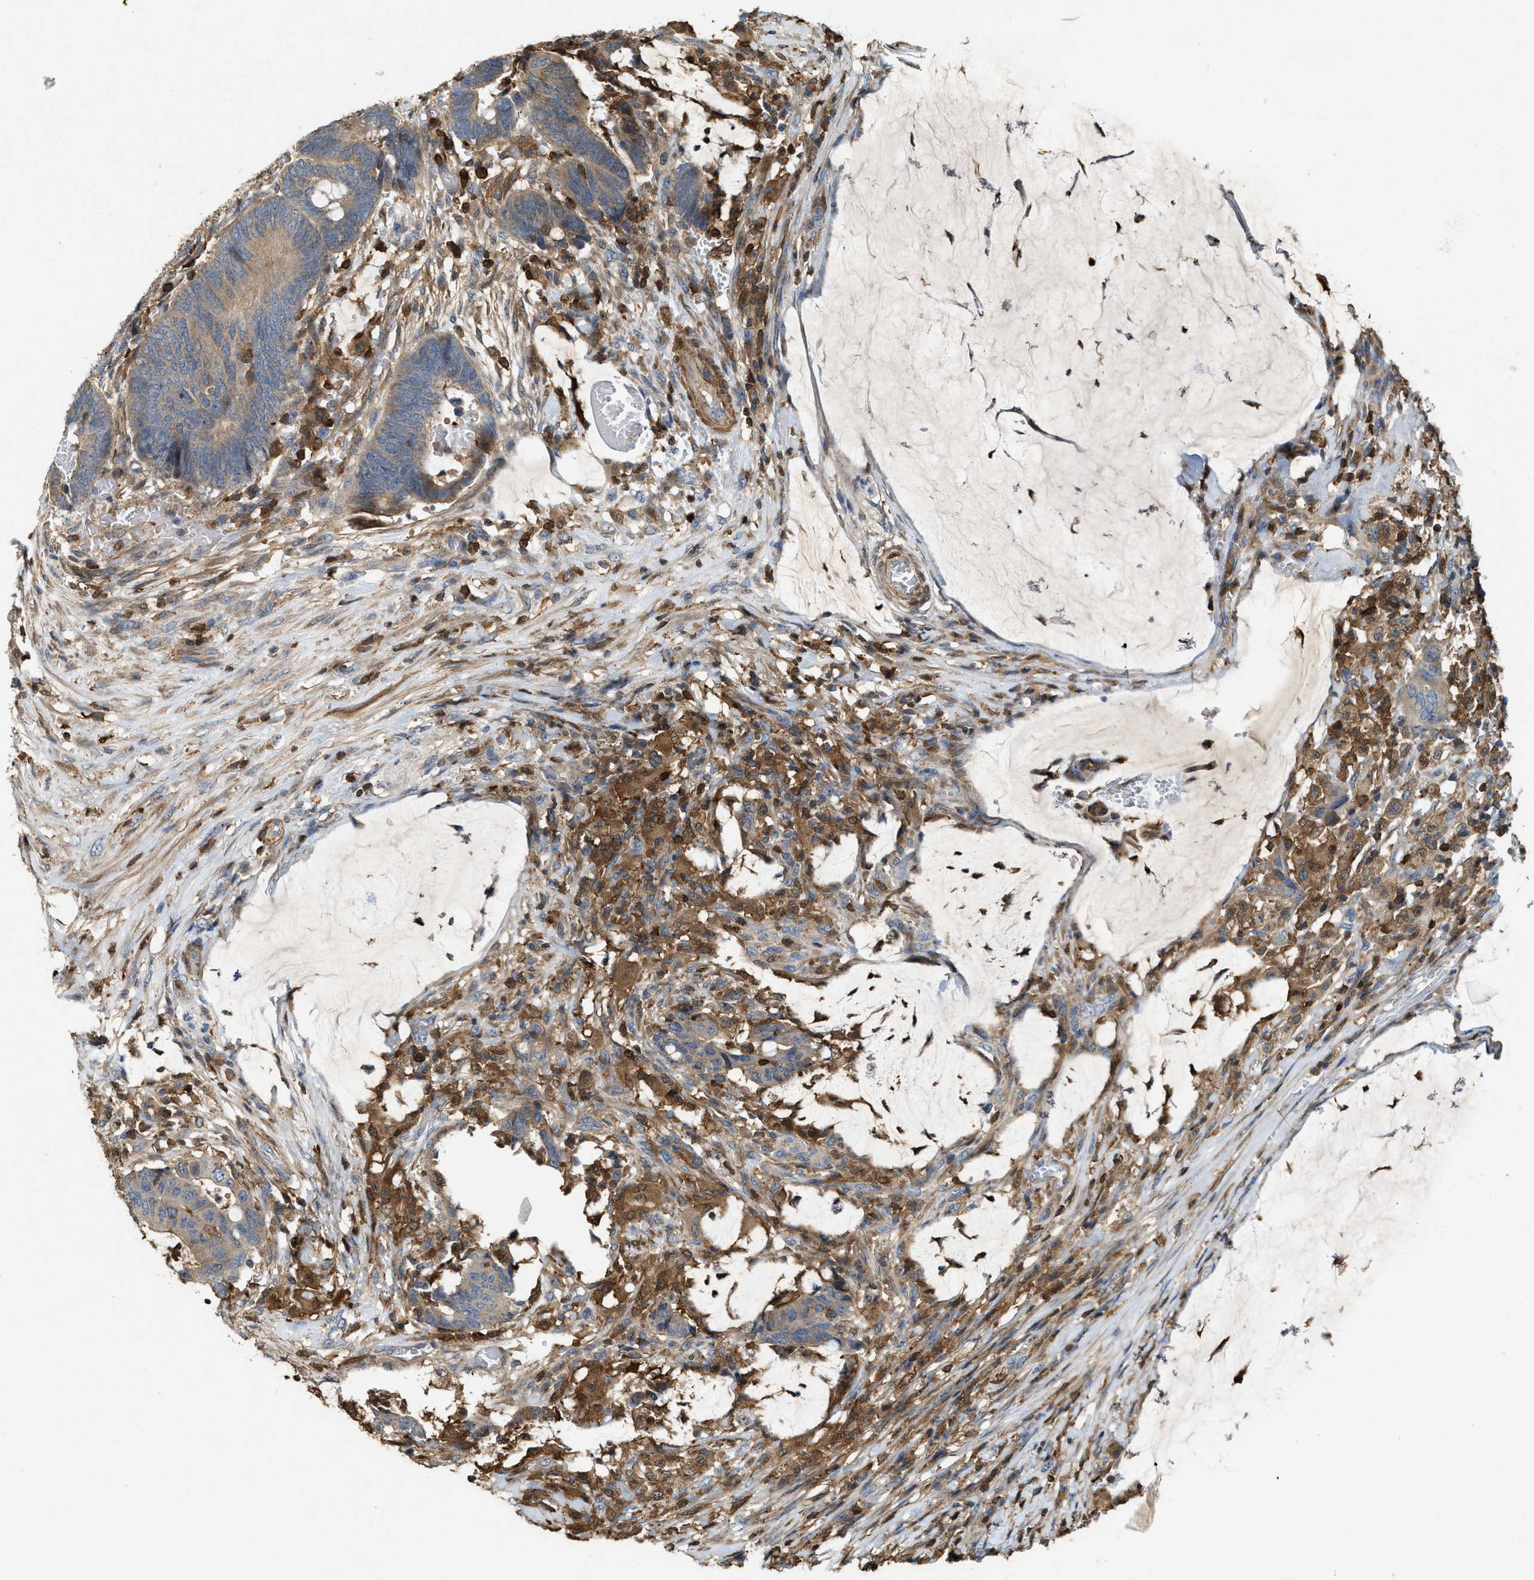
{"staining": {"intensity": "weak", "quantity": "<25%", "location": "cytoplasmic/membranous"}, "tissue": "colorectal cancer", "cell_type": "Tumor cells", "image_type": "cancer", "snomed": [{"axis": "morphology", "description": "Normal tissue, NOS"}, {"axis": "morphology", "description": "Adenocarcinoma, NOS"}, {"axis": "topography", "description": "Rectum"}, {"axis": "topography", "description": "Peripheral nerve tissue"}], "caption": "Colorectal cancer (adenocarcinoma) was stained to show a protein in brown. There is no significant positivity in tumor cells. (DAB immunohistochemistry visualized using brightfield microscopy, high magnification).", "gene": "SERPINB5", "patient": {"sex": "male", "age": 92}}